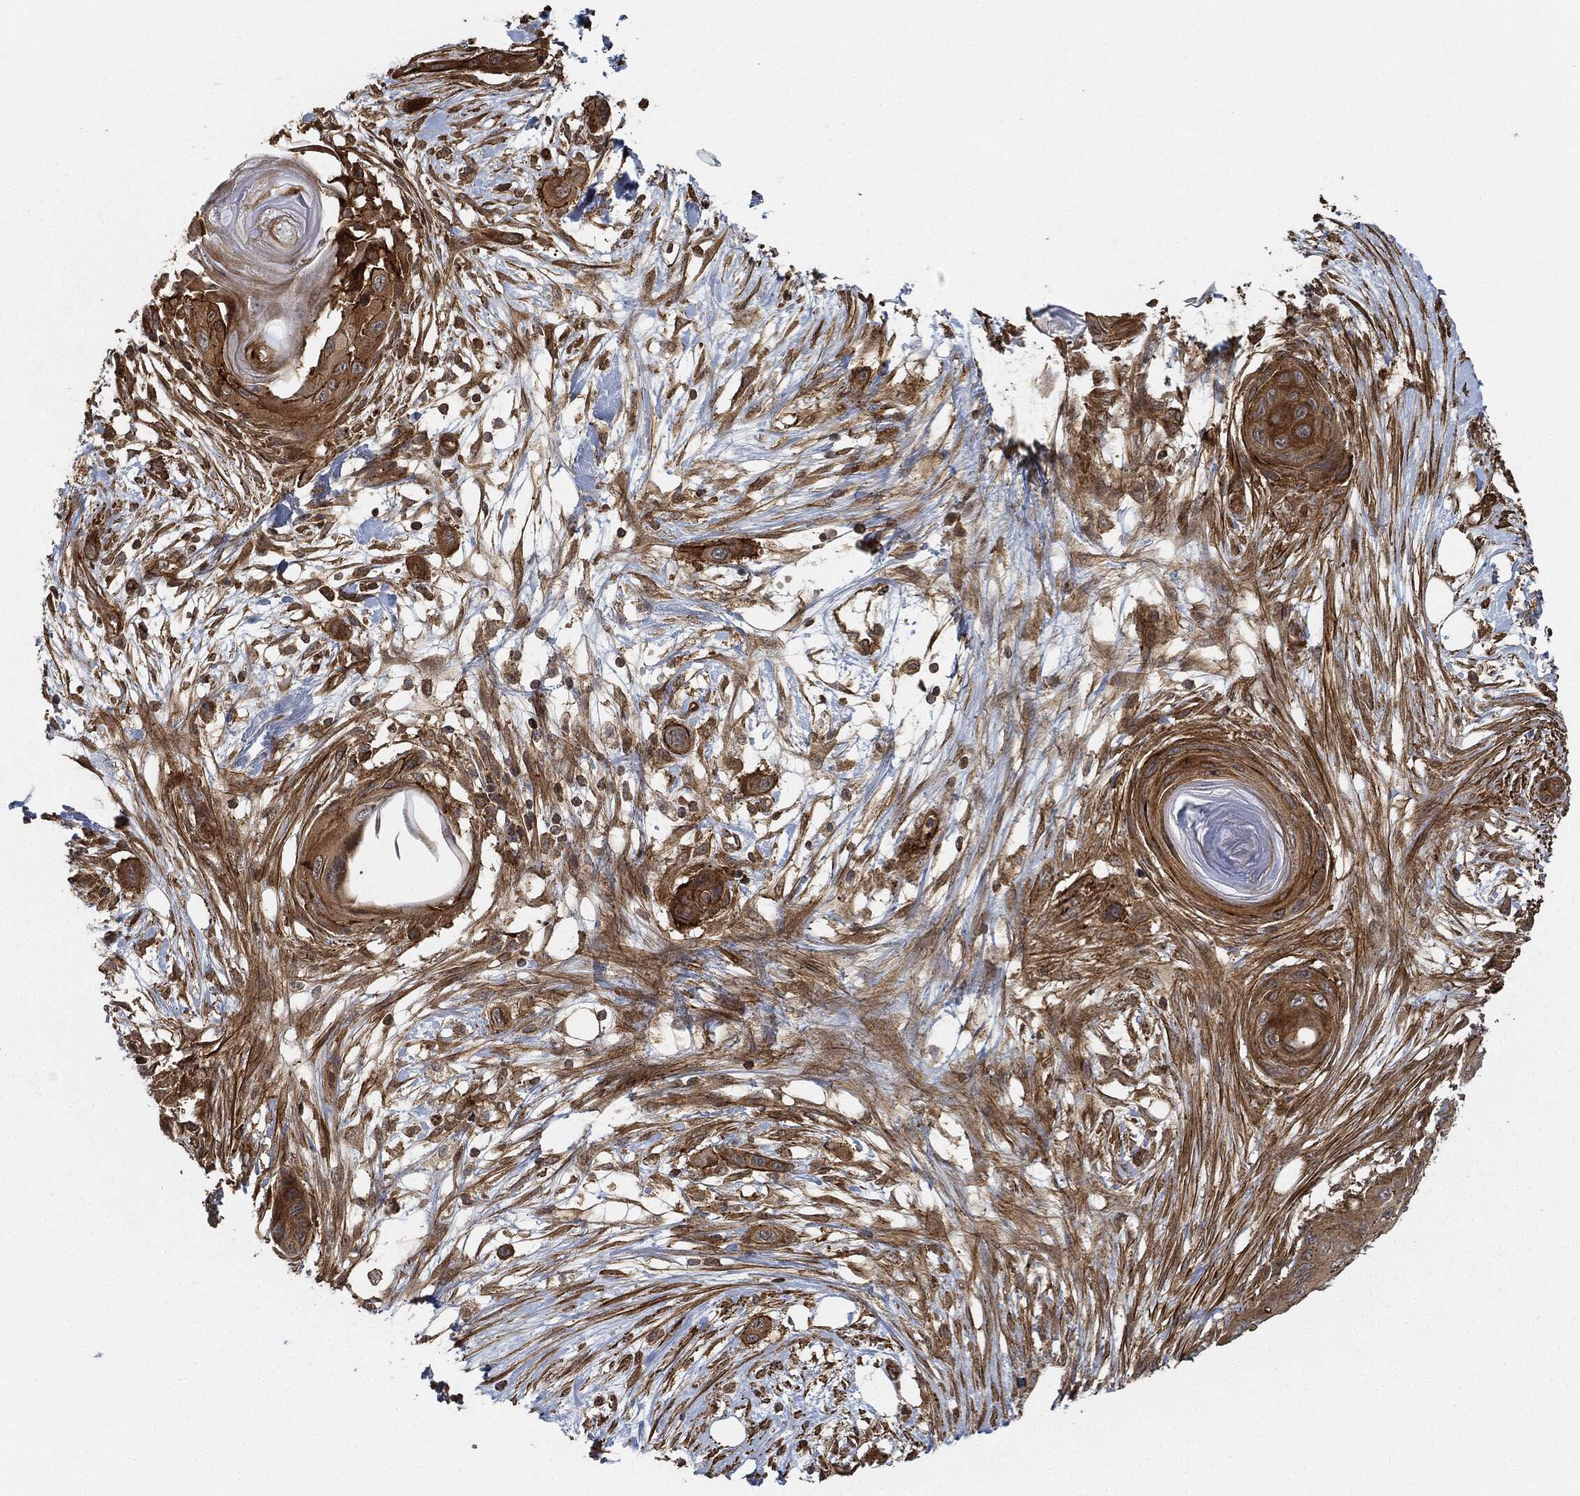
{"staining": {"intensity": "strong", "quantity": "25%-75%", "location": "cytoplasmic/membranous"}, "tissue": "skin cancer", "cell_type": "Tumor cells", "image_type": "cancer", "snomed": [{"axis": "morphology", "description": "Squamous cell carcinoma, NOS"}, {"axis": "topography", "description": "Skin"}], "caption": "The immunohistochemical stain labels strong cytoplasmic/membranous staining in tumor cells of skin cancer (squamous cell carcinoma) tissue.", "gene": "TPT1", "patient": {"sex": "male", "age": 79}}